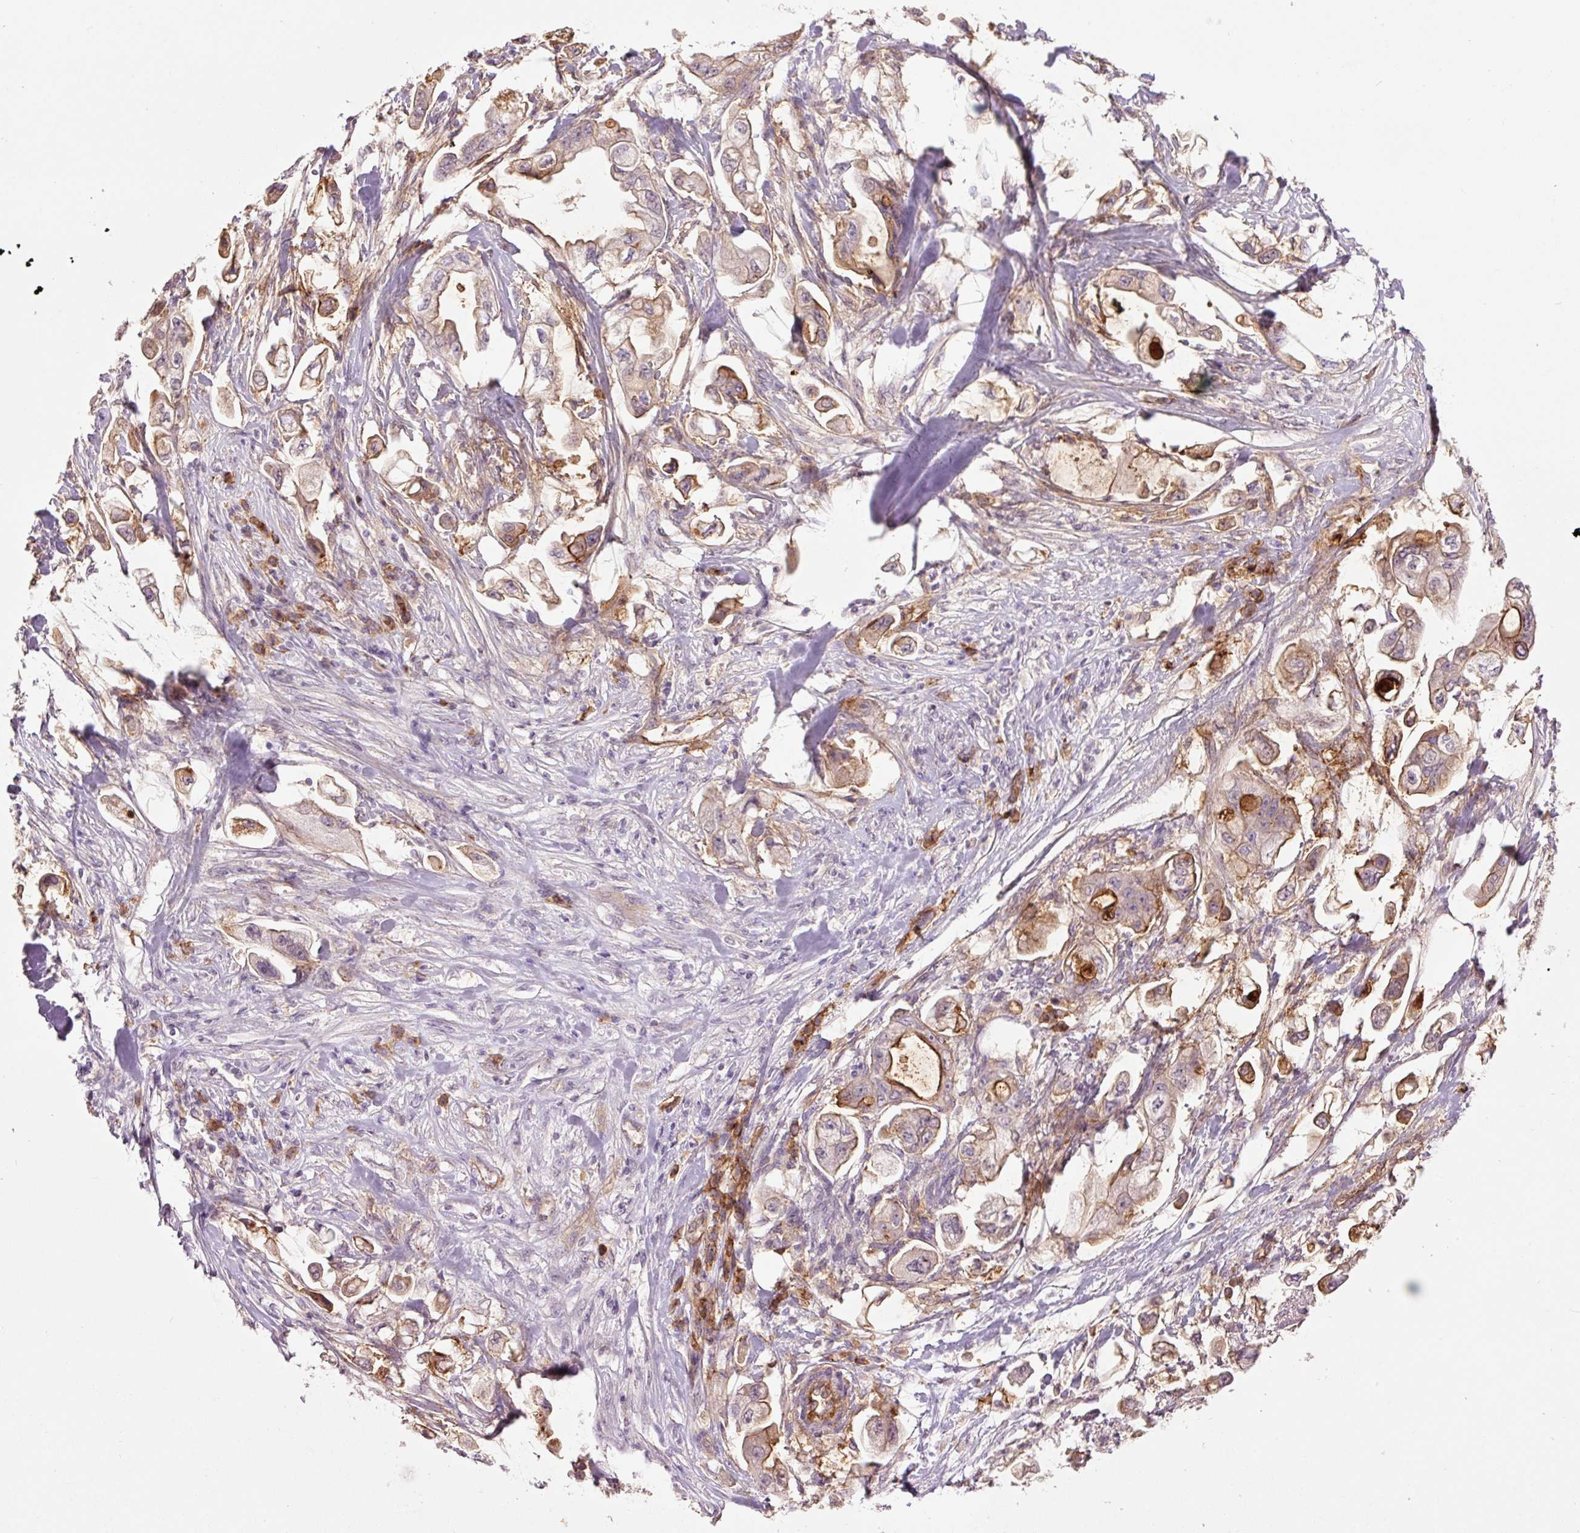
{"staining": {"intensity": "moderate", "quantity": "25%-75%", "location": "cytoplasmic/membranous"}, "tissue": "stomach cancer", "cell_type": "Tumor cells", "image_type": "cancer", "snomed": [{"axis": "morphology", "description": "Adenocarcinoma, NOS"}, {"axis": "topography", "description": "Stomach"}], "caption": "A histopathology image of human stomach adenocarcinoma stained for a protein demonstrates moderate cytoplasmic/membranous brown staining in tumor cells.", "gene": "SLC1A4", "patient": {"sex": "male", "age": 62}}